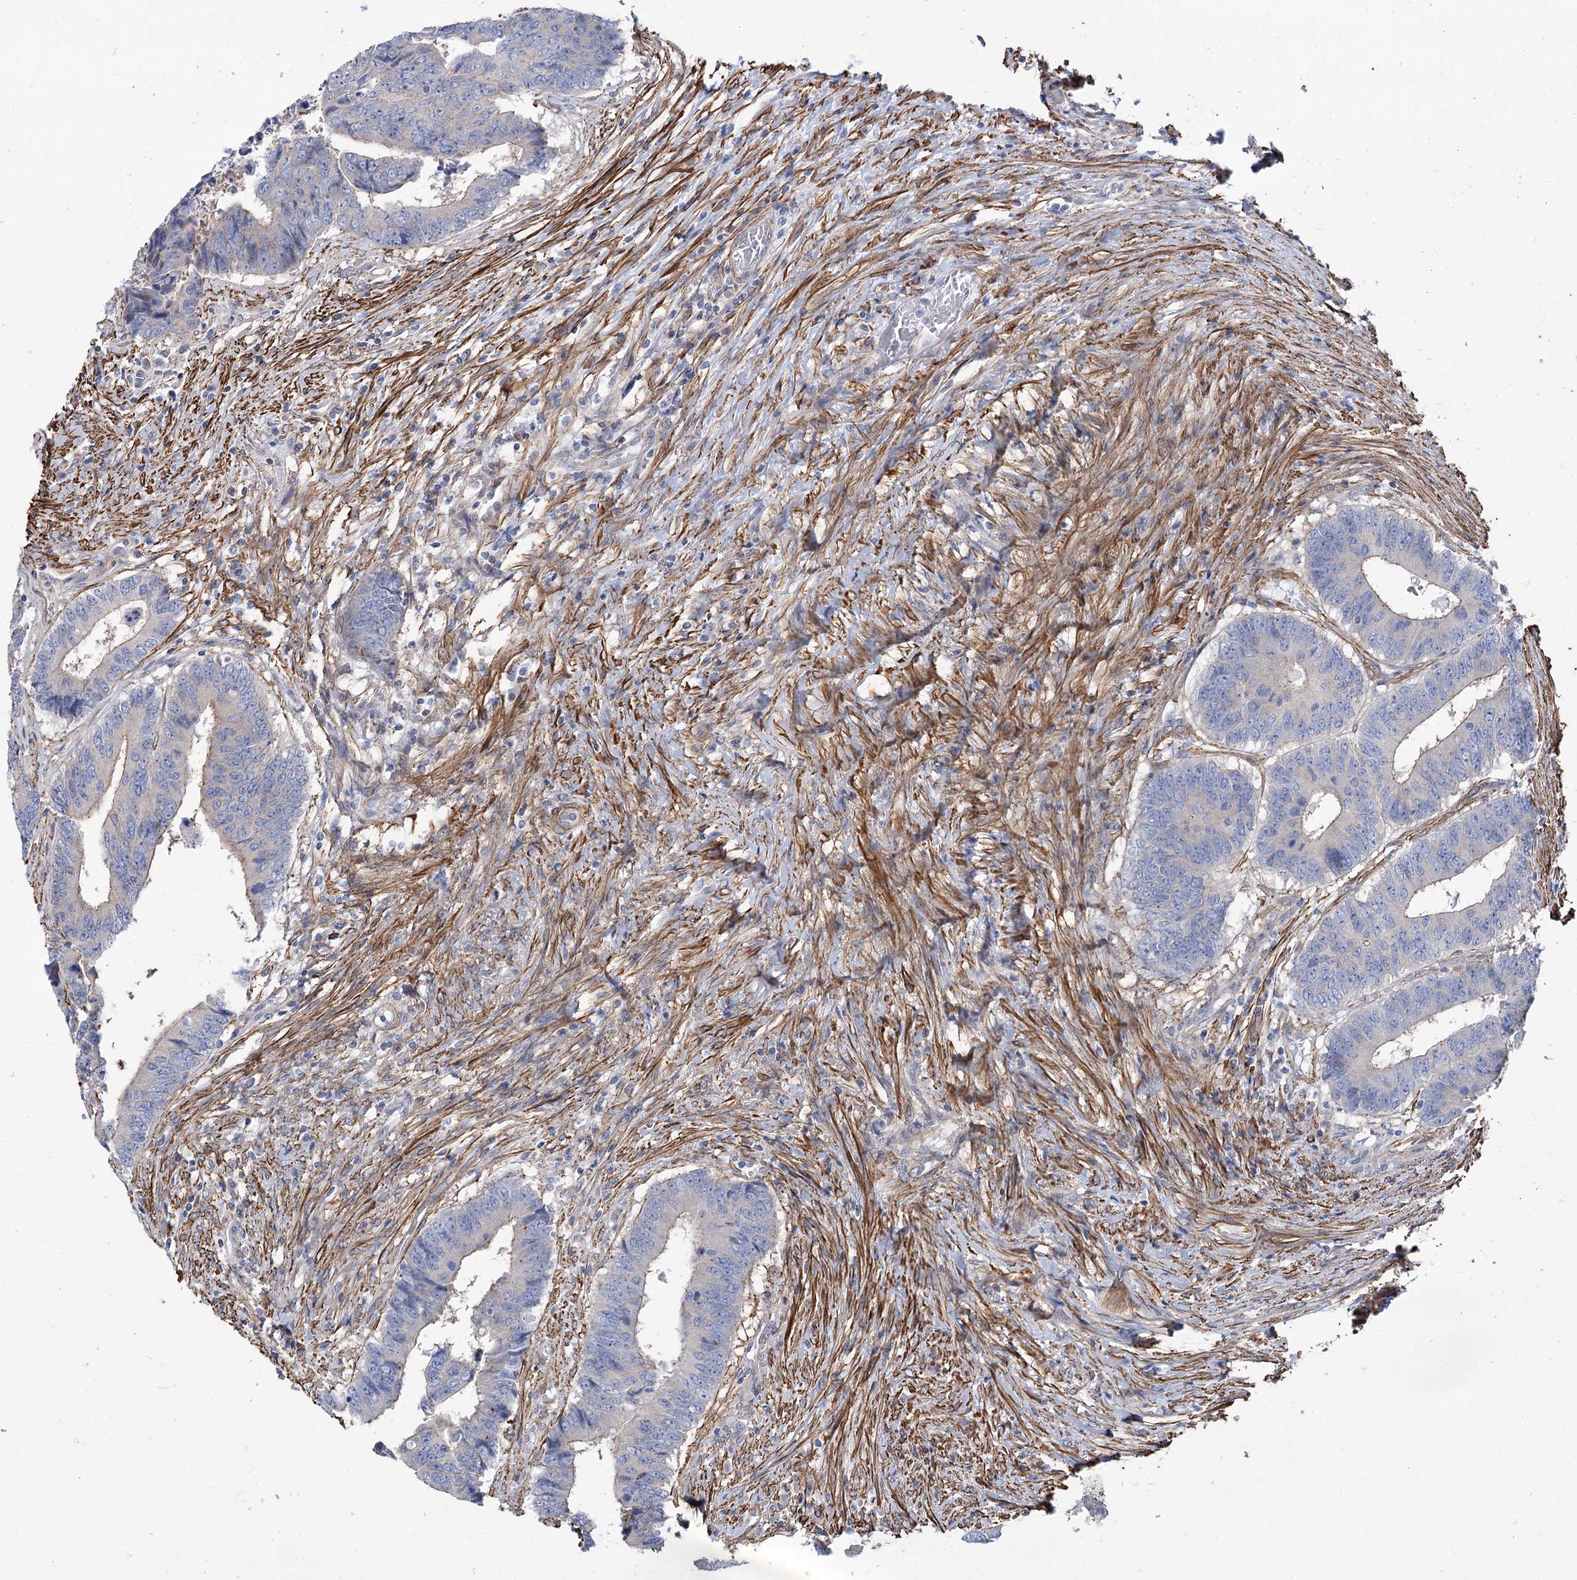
{"staining": {"intensity": "negative", "quantity": "none", "location": "none"}, "tissue": "colorectal cancer", "cell_type": "Tumor cells", "image_type": "cancer", "snomed": [{"axis": "morphology", "description": "Adenocarcinoma, NOS"}, {"axis": "topography", "description": "Rectum"}], "caption": "DAB immunohistochemical staining of human colorectal cancer (adenocarcinoma) shows no significant staining in tumor cells.", "gene": "WASHC3", "patient": {"sex": "male", "age": 84}}